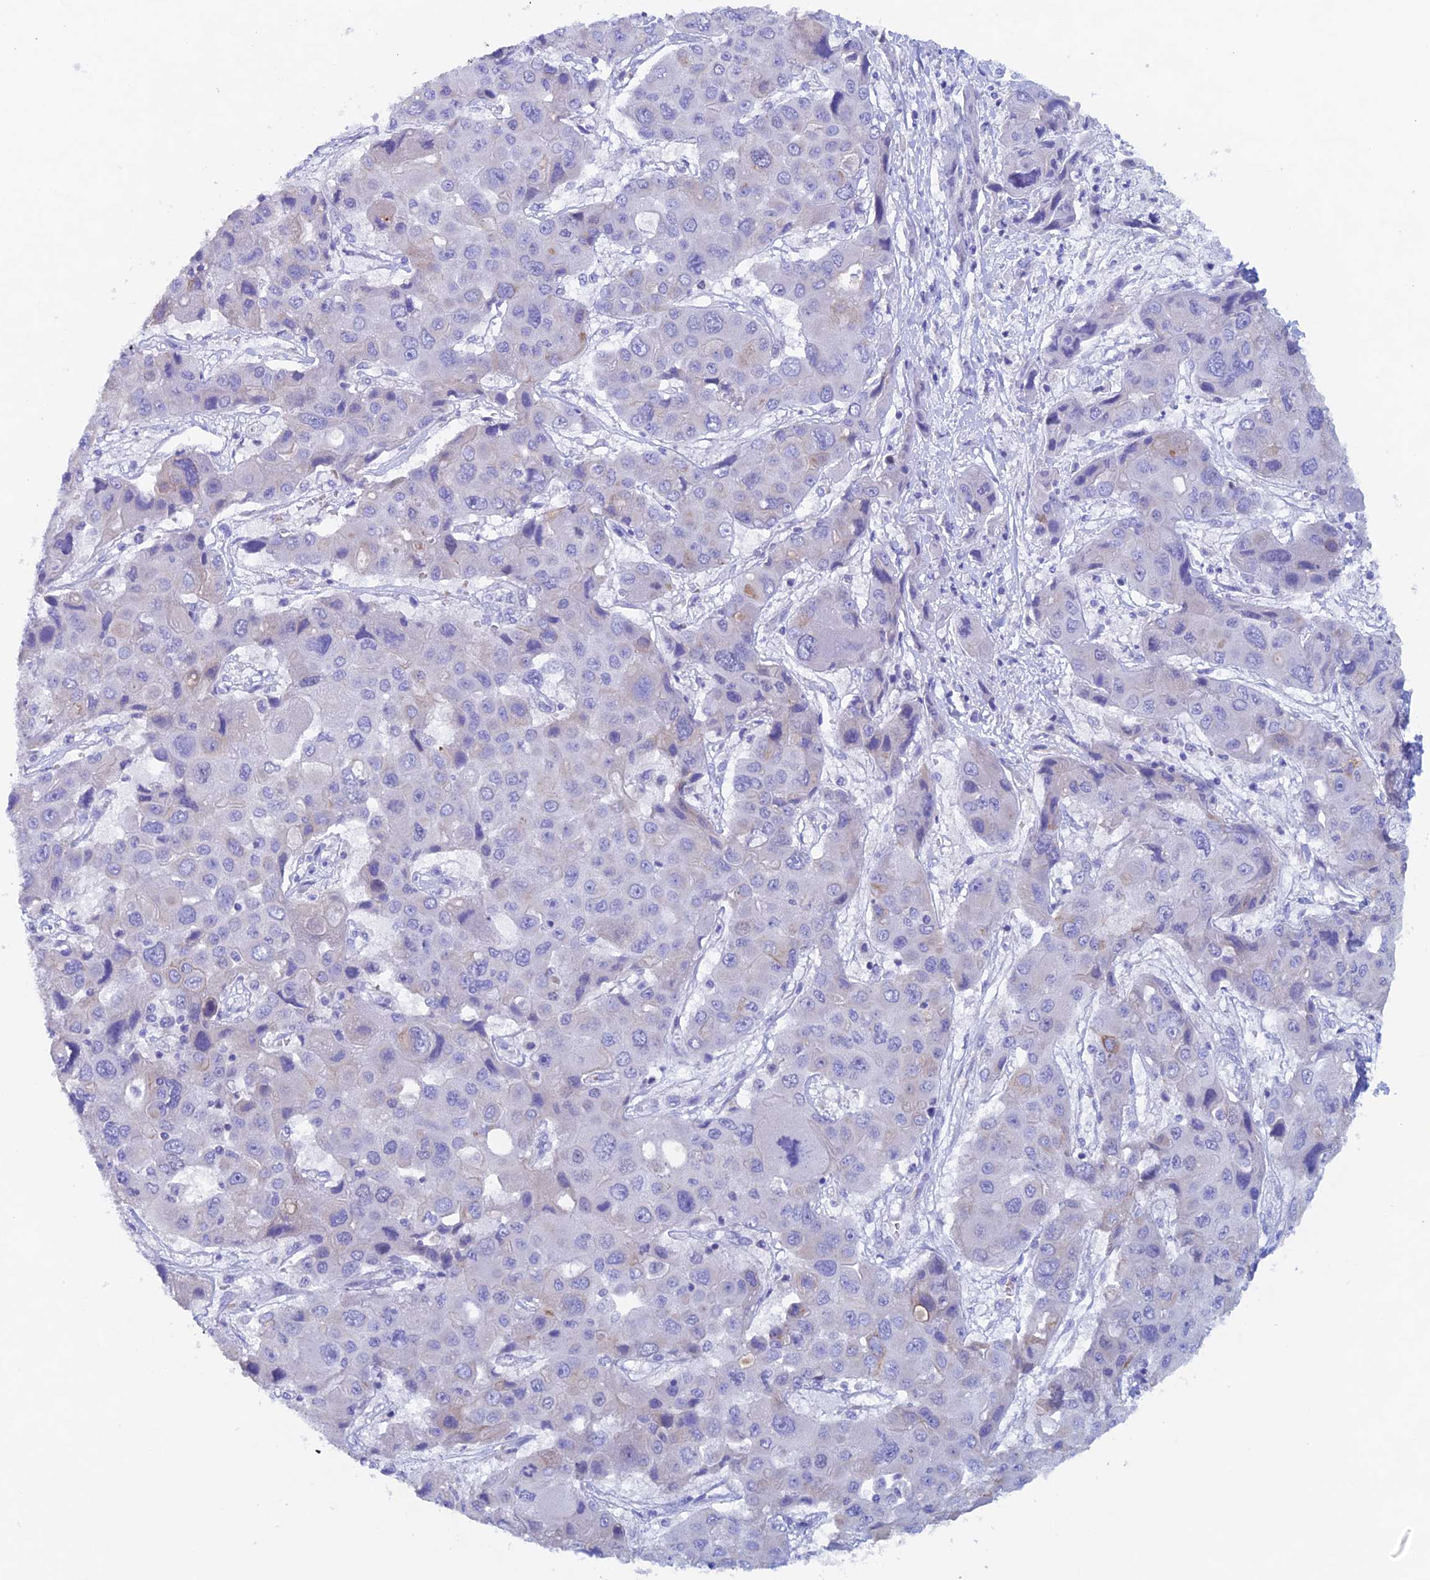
{"staining": {"intensity": "negative", "quantity": "none", "location": "none"}, "tissue": "liver cancer", "cell_type": "Tumor cells", "image_type": "cancer", "snomed": [{"axis": "morphology", "description": "Cholangiocarcinoma"}, {"axis": "topography", "description": "Liver"}], "caption": "Tumor cells show no significant positivity in liver cancer (cholangiocarcinoma). The staining was performed using DAB (3,3'-diaminobenzidine) to visualize the protein expression in brown, while the nuclei were stained in blue with hematoxylin (Magnification: 20x).", "gene": "PSMC3IP", "patient": {"sex": "male", "age": 67}}